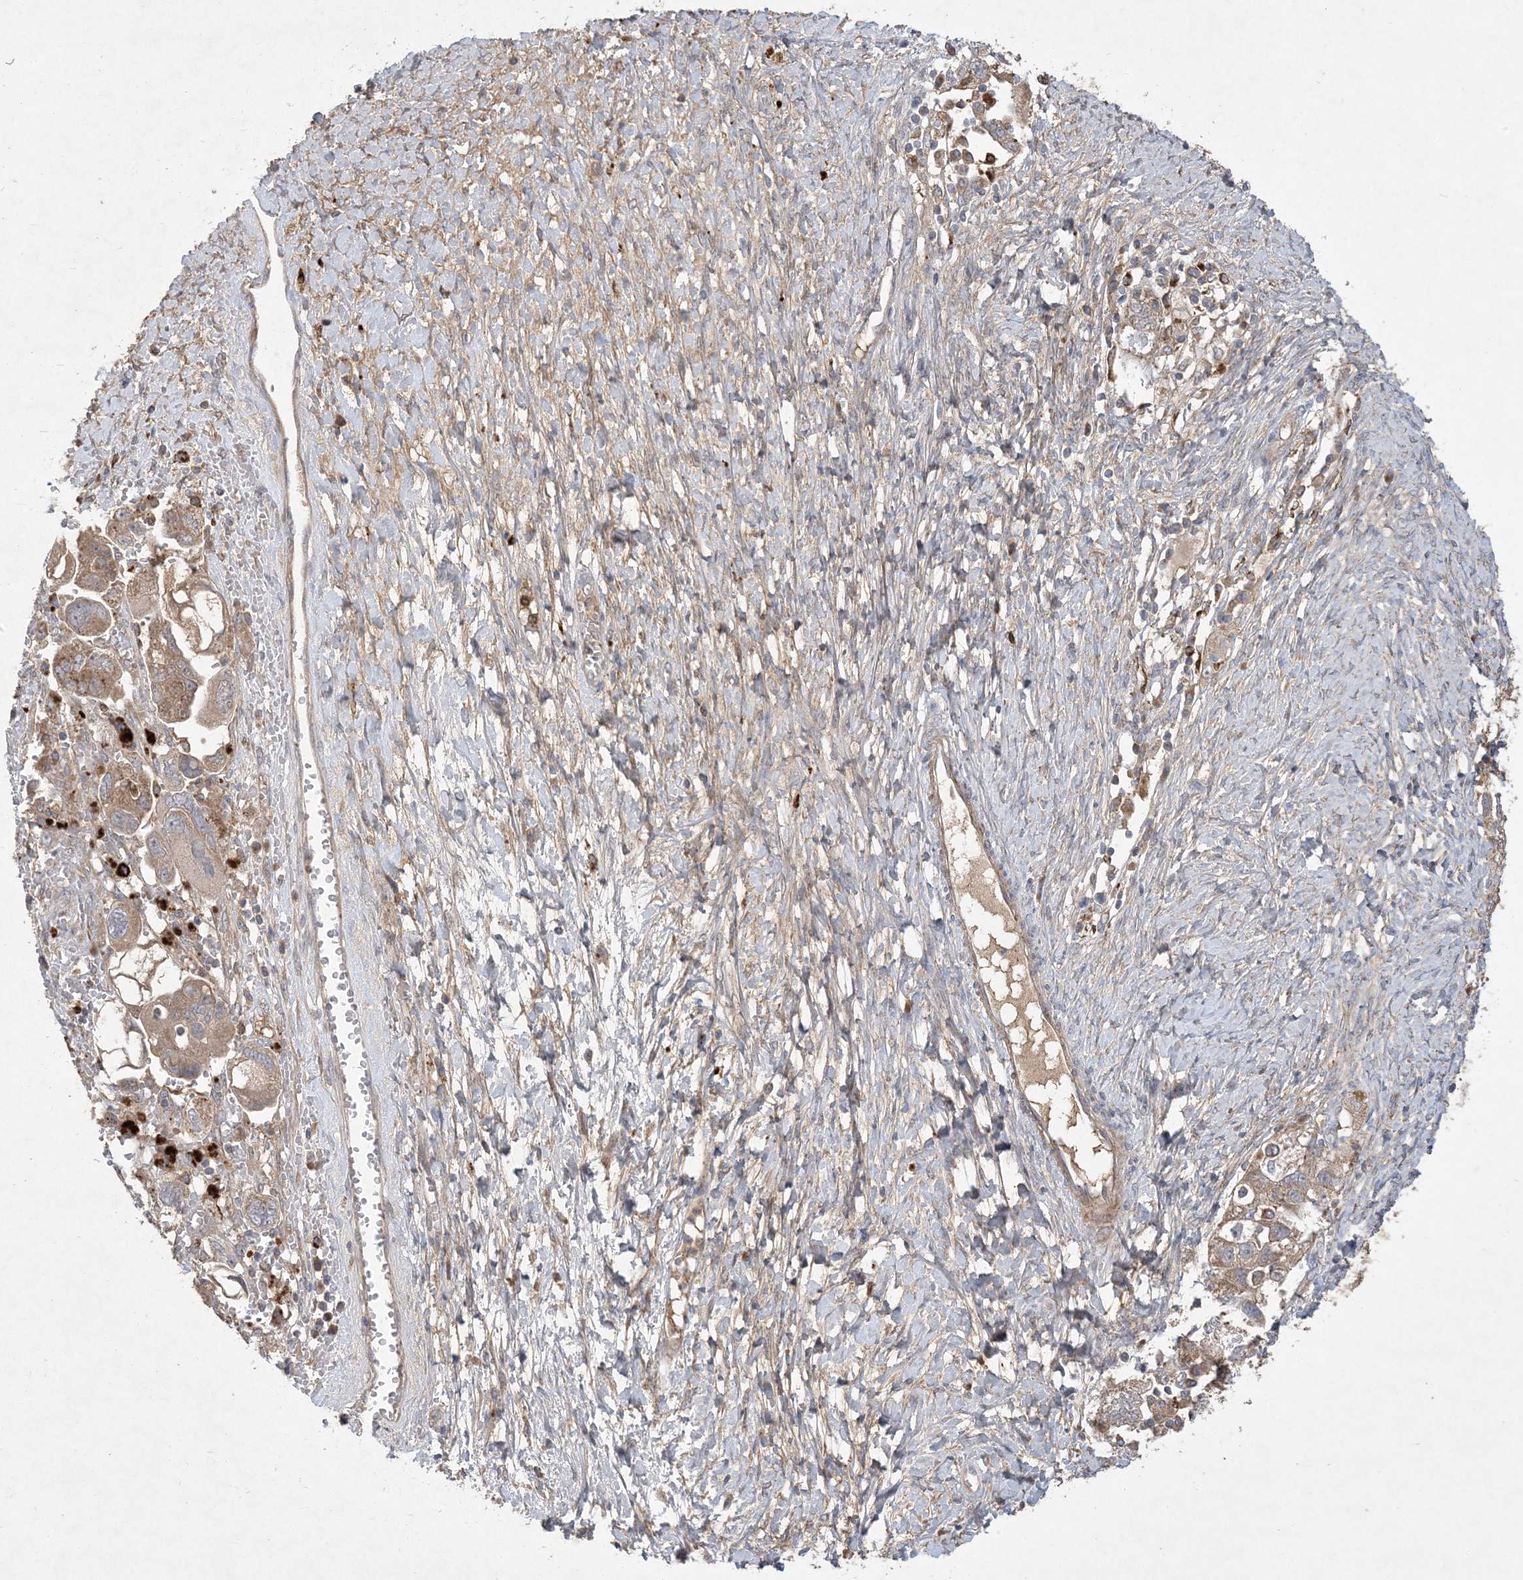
{"staining": {"intensity": "moderate", "quantity": ">75%", "location": "cytoplasmic/membranous"}, "tissue": "ovarian cancer", "cell_type": "Tumor cells", "image_type": "cancer", "snomed": [{"axis": "morphology", "description": "Carcinoma, NOS"}, {"axis": "morphology", "description": "Cystadenocarcinoma, serous, NOS"}, {"axis": "topography", "description": "Ovary"}], "caption": "Ovarian cancer (carcinoma) stained with immunohistochemistry demonstrates moderate cytoplasmic/membranous positivity in about >75% of tumor cells.", "gene": "MASP2", "patient": {"sex": "female", "age": 69}}